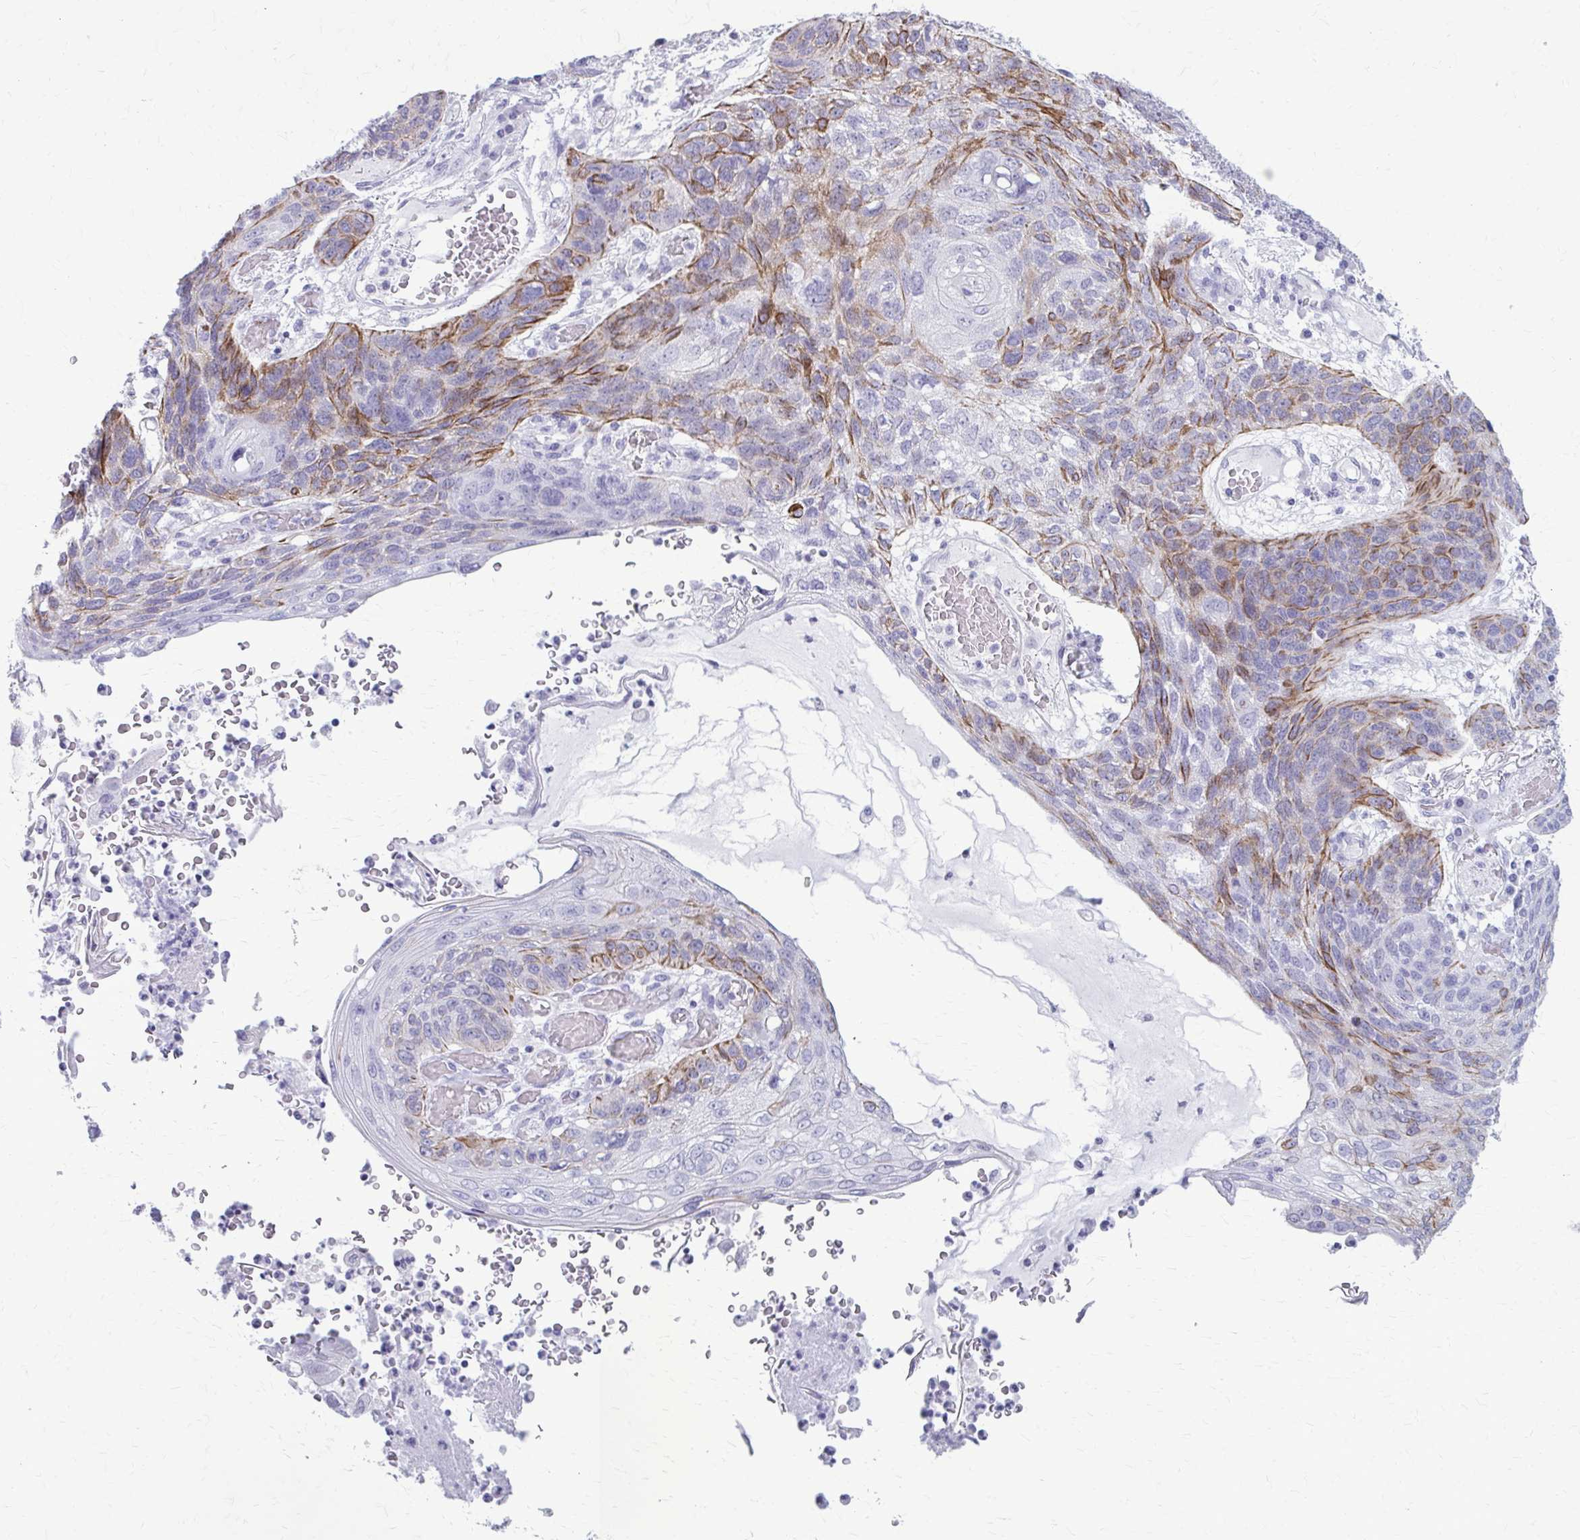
{"staining": {"intensity": "moderate", "quantity": "25%-75%", "location": "cytoplasmic/membranous"}, "tissue": "lung cancer", "cell_type": "Tumor cells", "image_type": "cancer", "snomed": [{"axis": "morphology", "description": "Squamous cell carcinoma, NOS"}, {"axis": "morphology", "description": "Squamous cell carcinoma, metastatic, NOS"}, {"axis": "topography", "description": "Lymph node"}, {"axis": "topography", "description": "Lung"}], "caption": "IHC of human lung cancer shows medium levels of moderate cytoplasmic/membranous expression in about 25%-75% of tumor cells. The protein of interest is shown in brown color, while the nuclei are stained blue.", "gene": "KRT5", "patient": {"sex": "male", "age": 41}}